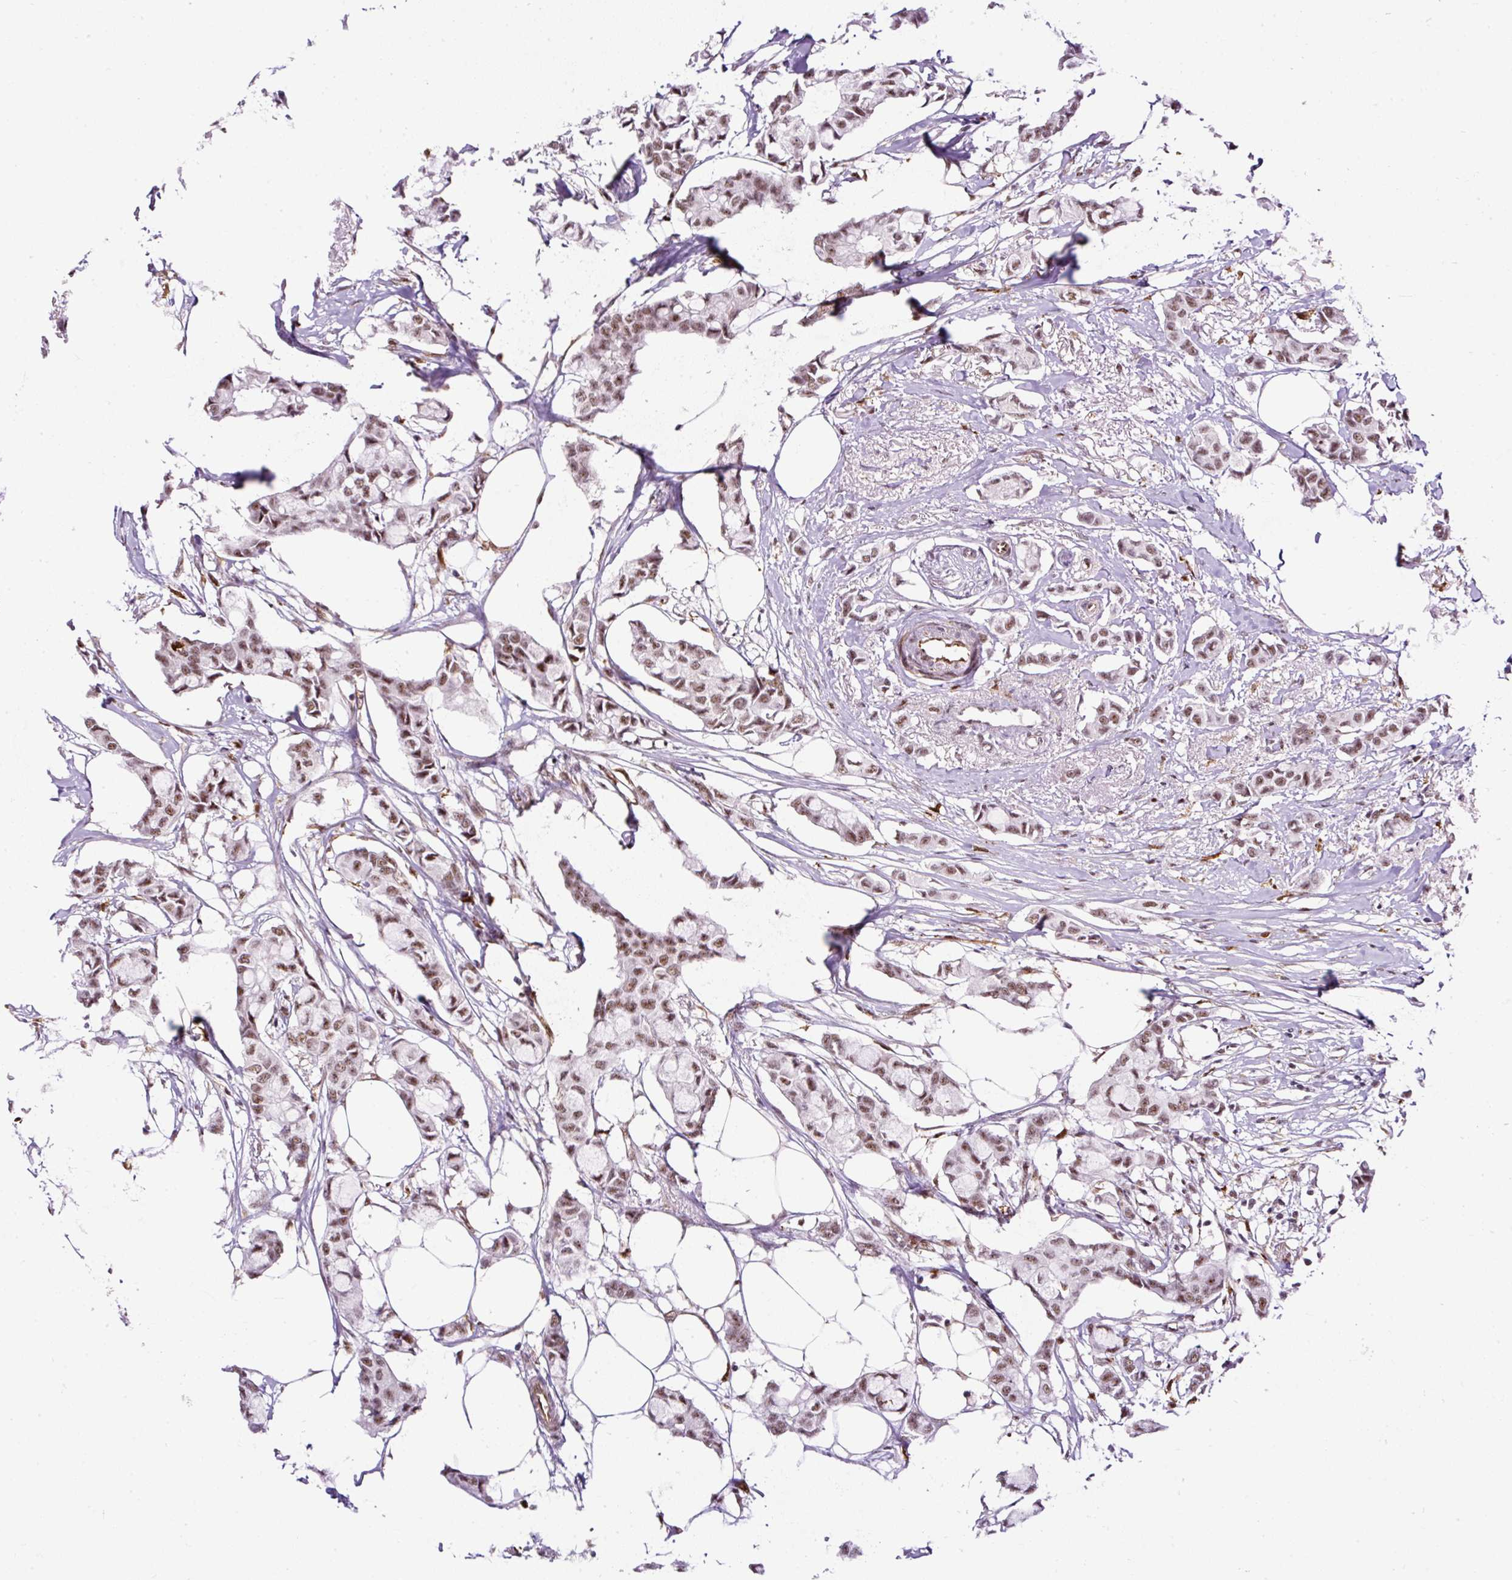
{"staining": {"intensity": "moderate", "quantity": ">75%", "location": "nuclear"}, "tissue": "breast cancer", "cell_type": "Tumor cells", "image_type": "cancer", "snomed": [{"axis": "morphology", "description": "Duct carcinoma"}, {"axis": "topography", "description": "Breast"}], "caption": "Immunohistochemistry (IHC) photomicrograph of human breast cancer stained for a protein (brown), which exhibits medium levels of moderate nuclear positivity in approximately >75% of tumor cells.", "gene": "LUC7L2", "patient": {"sex": "female", "age": 73}}